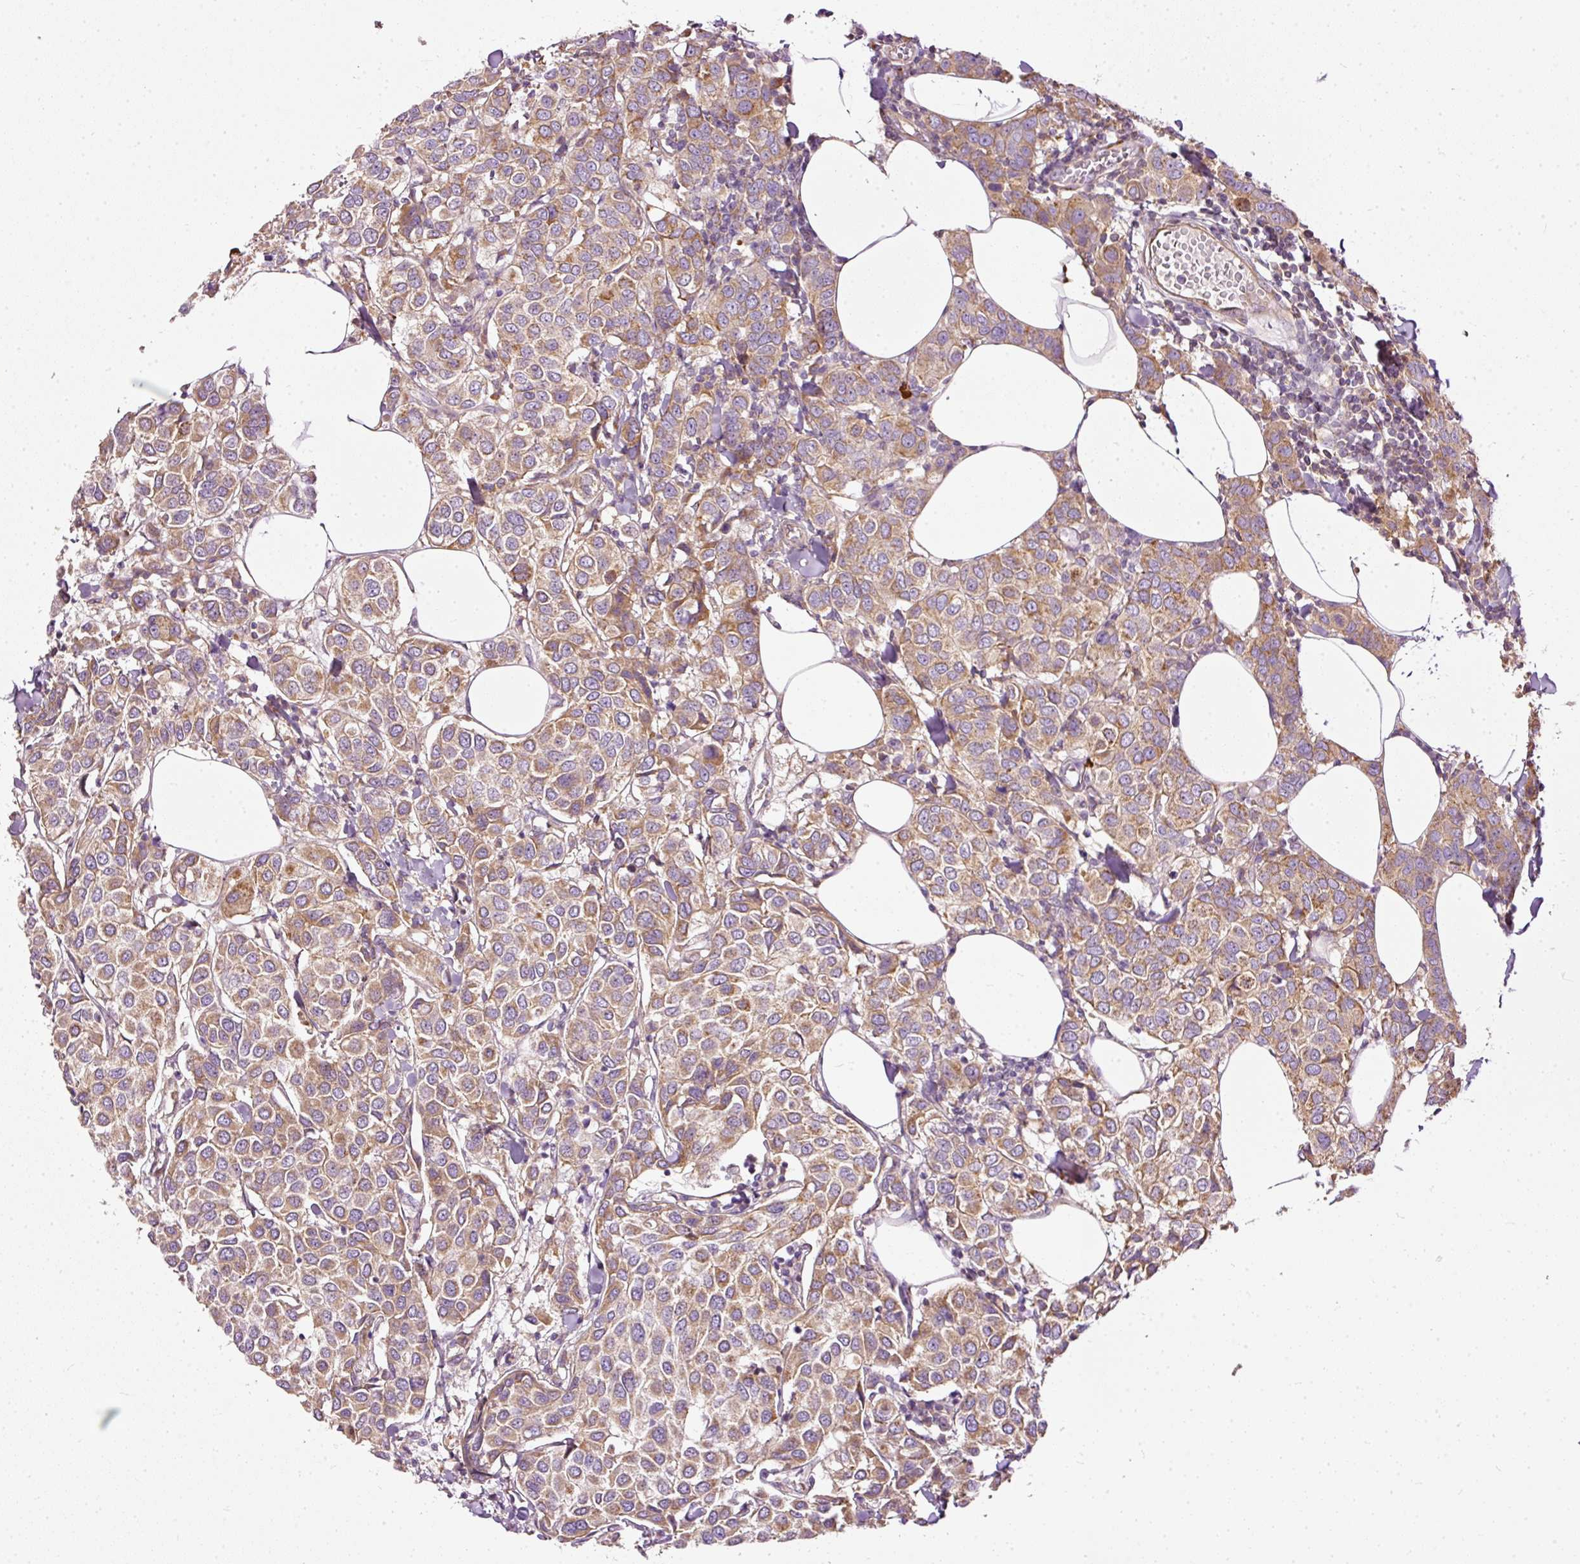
{"staining": {"intensity": "moderate", "quantity": ">75%", "location": "cytoplasmic/membranous"}, "tissue": "breast cancer", "cell_type": "Tumor cells", "image_type": "cancer", "snomed": [{"axis": "morphology", "description": "Duct carcinoma"}, {"axis": "topography", "description": "Breast"}], "caption": "Immunohistochemistry of invasive ductal carcinoma (breast) shows medium levels of moderate cytoplasmic/membranous staining in approximately >75% of tumor cells. The protein of interest is shown in brown color, while the nuclei are stained blue.", "gene": "PAQR9", "patient": {"sex": "female", "age": 55}}